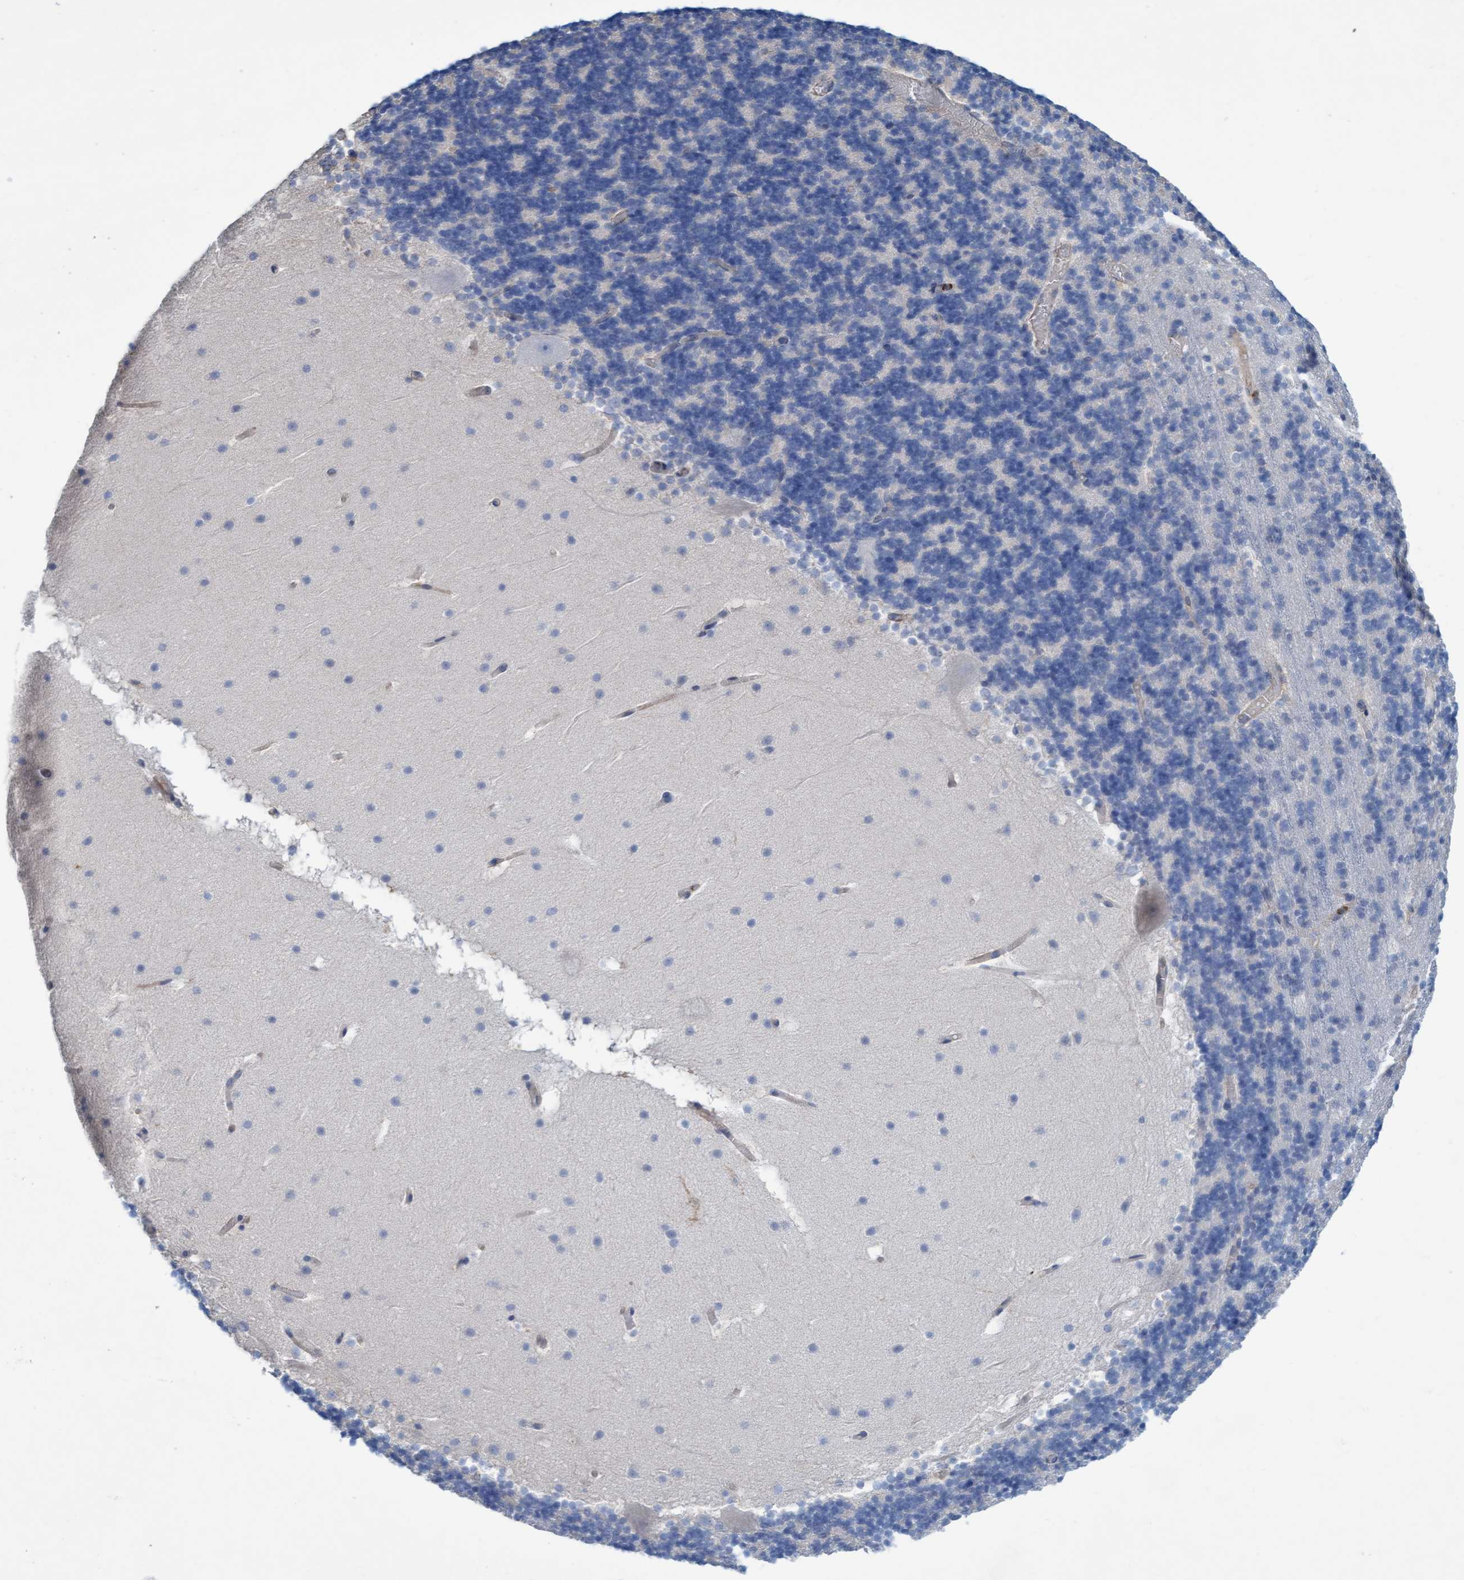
{"staining": {"intensity": "negative", "quantity": "none", "location": "none"}, "tissue": "cerebellum", "cell_type": "Cells in granular layer", "image_type": "normal", "snomed": [{"axis": "morphology", "description": "Normal tissue, NOS"}, {"axis": "topography", "description": "Cerebellum"}], "caption": "A histopathology image of cerebellum stained for a protein demonstrates no brown staining in cells in granular layer. (Stains: DAB (3,3'-diaminobenzidine) immunohistochemistry (IHC) with hematoxylin counter stain, Microscopy: brightfield microscopy at high magnification).", "gene": "SIGIRR", "patient": {"sex": "male", "age": 45}}